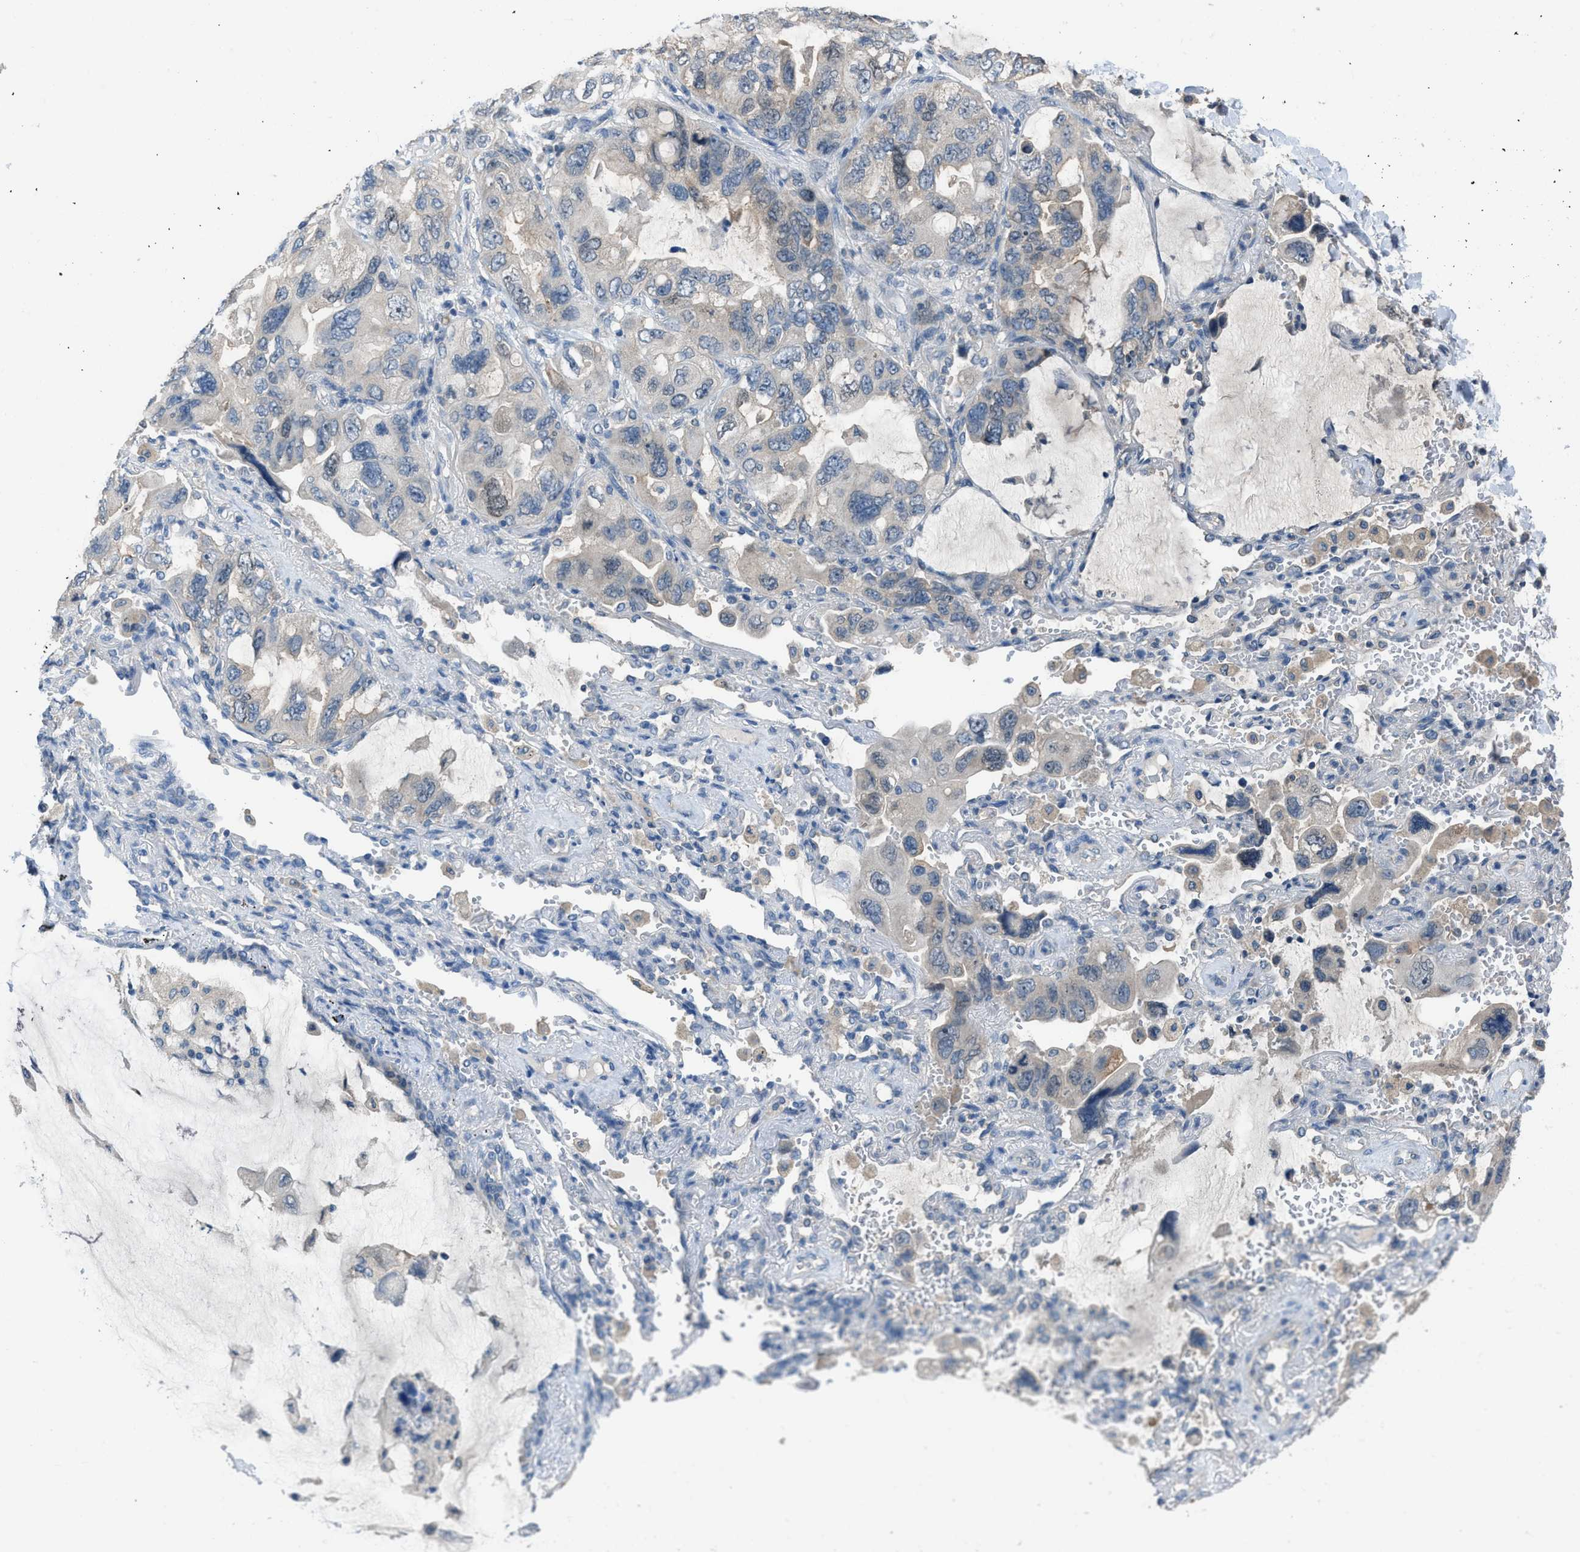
{"staining": {"intensity": "weak", "quantity": "<25%", "location": "cytoplasmic/membranous"}, "tissue": "lung cancer", "cell_type": "Tumor cells", "image_type": "cancer", "snomed": [{"axis": "morphology", "description": "Squamous cell carcinoma, NOS"}, {"axis": "topography", "description": "Lung"}], "caption": "The micrograph displays no staining of tumor cells in squamous cell carcinoma (lung).", "gene": "MIS18A", "patient": {"sex": "female", "age": 73}}